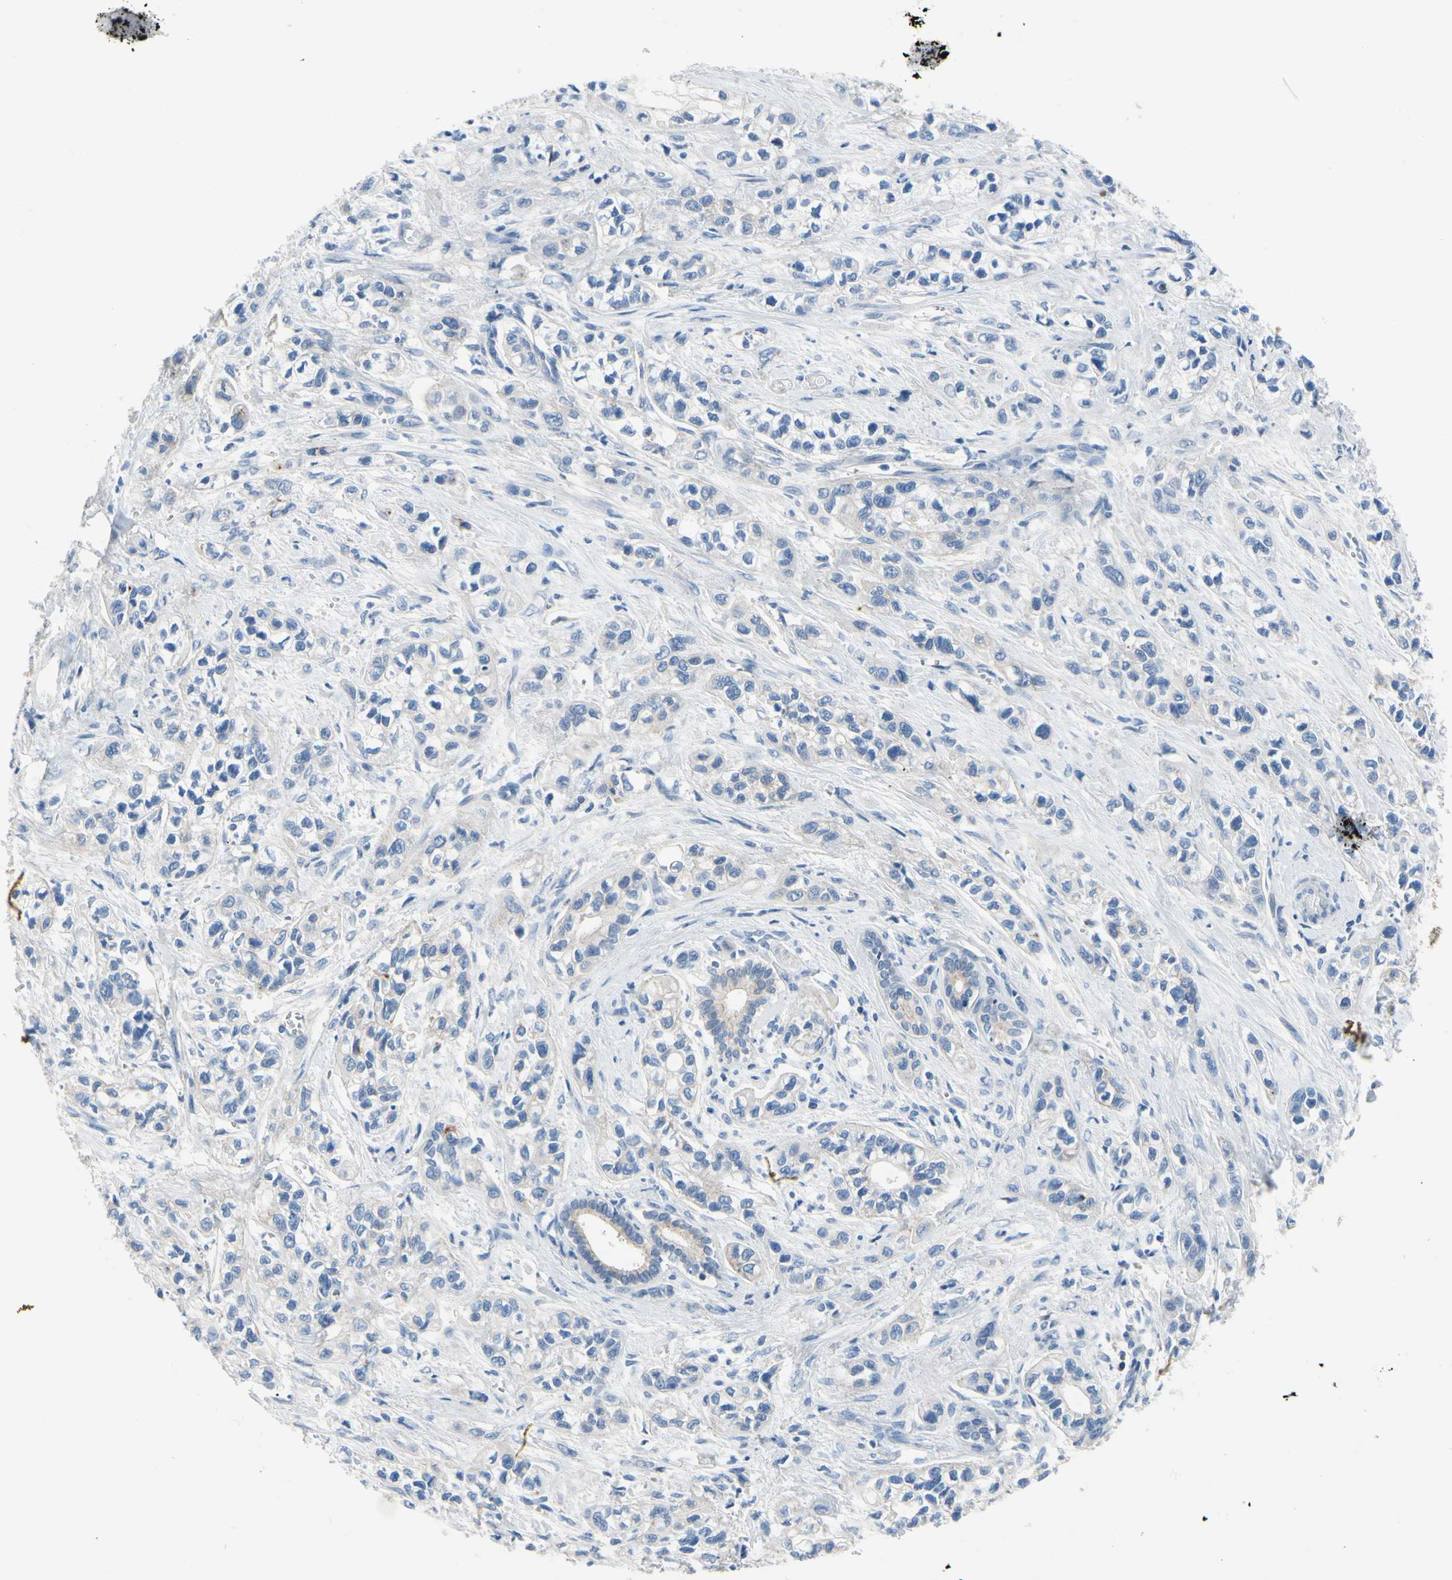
{"staining": {"intensity": "negative", "quantity": "none", "location": "none"}, "tissue": "pancreatic cancer", "cell_type": "Tumor cells", "image_type": "cancer", "snomed": [{"axis": "morphology", "description": "Adenocarcinoma, NOS"}, {"axis": "topography", "description": "Pancreas"}], "caption": "A photomicrograph of human pancreatic adenocarcinoma is negative for staining in tumor cells.", "gene": "CA14", "patient": {"sex": "male", "age": 74}}